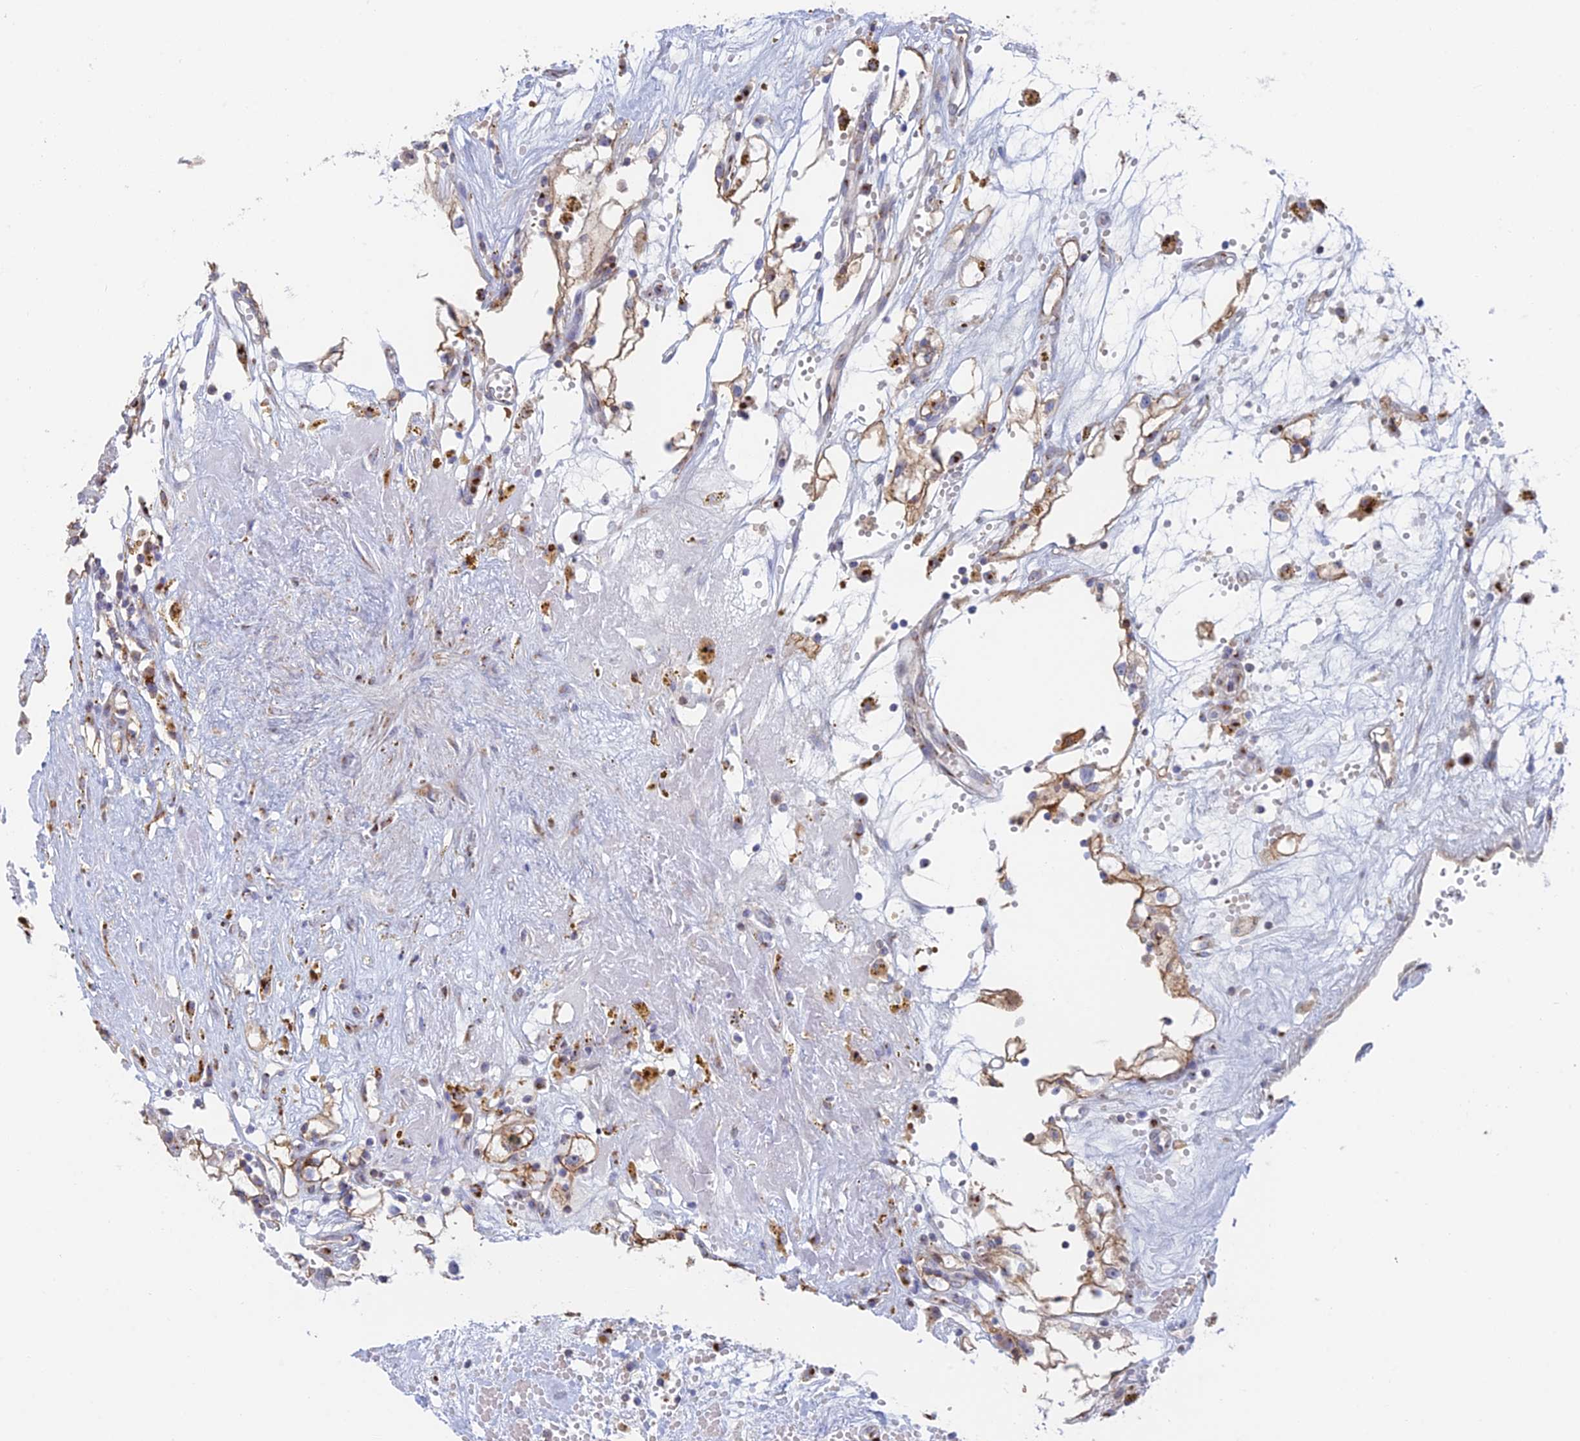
{"staining": {"intensity": "weak", "quantity": ">75%", "location": "cytoplasmic/membranous"}, "tissue": "renal cancer", "cell_type": "Tumor cells", "image_type": "cancer", "snomed": [{"axis": "morphology", "description": "Adenocarcinoma, NOS"}, {"axis": "topography", "description": "Kidney"}], "caption": "Renal adenocarcinoma stained for a protein demonstrates weak cytoplasmic/membranous positivity in tumor cells.", "gene": "HS2ST1", "patient": {"sex": "male", "age": 56}}